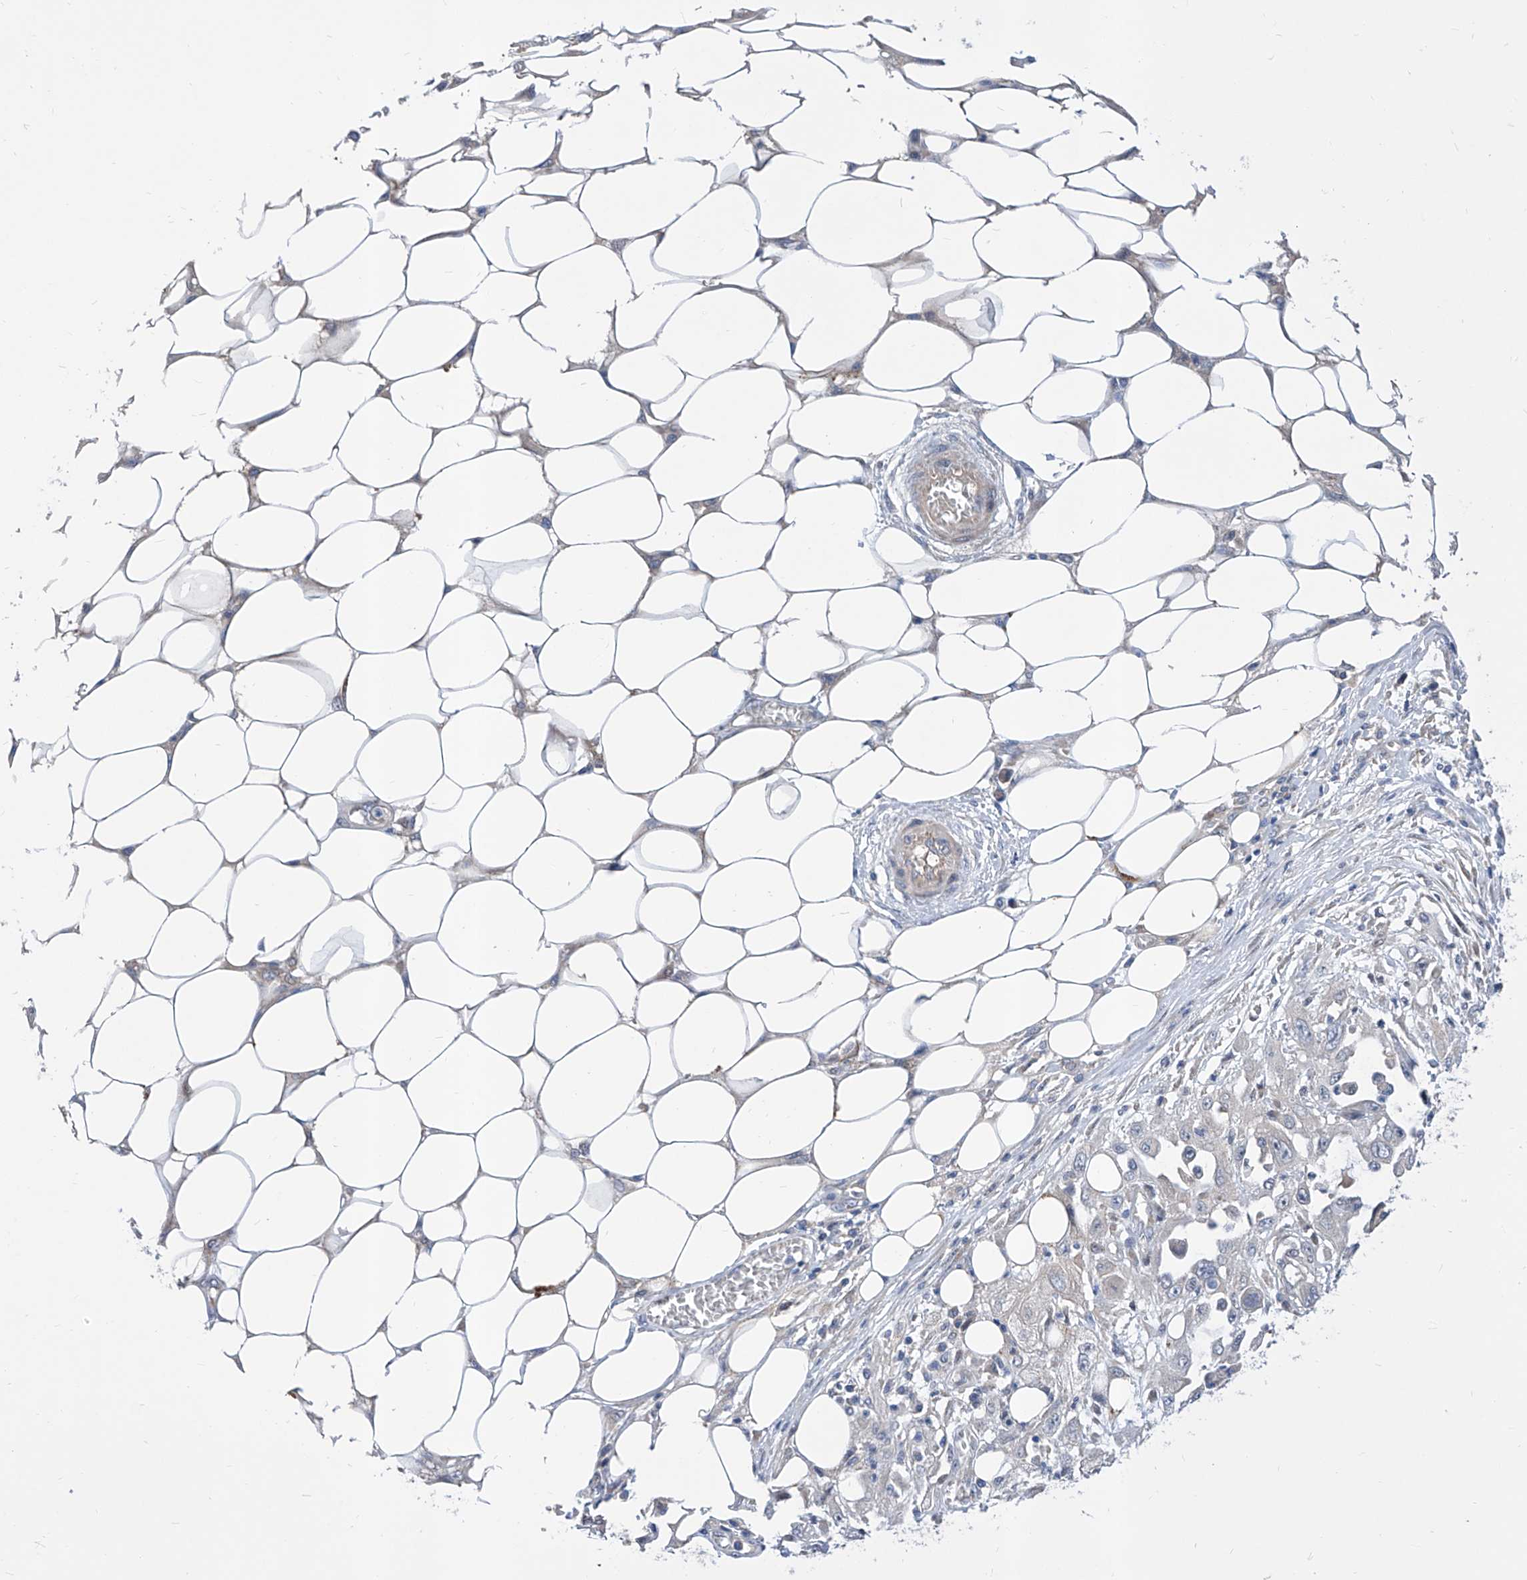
{"staining": {"intensity": "negative", "quantity": "none", "location": "none"}, "tissue": "skin cancer", "cell_type": "Tumor cells", "image_type": "cancer", "snomed": [{"axis": "morphology", "description": "Squamous cell carcinoma, NOS"}, {"axis": "morphology", "description": "Squamous cell carcinoma, metastatic, NOS"}, {"axis": "topography", "description": "Skin"}, {"axis": "topography", "description": "Lymph node"}], "caption": "Tumor cells show no significant positivity in skin cancer.", "gene": "SRBD1", "patient": {"sex": "male", "age": 75}}